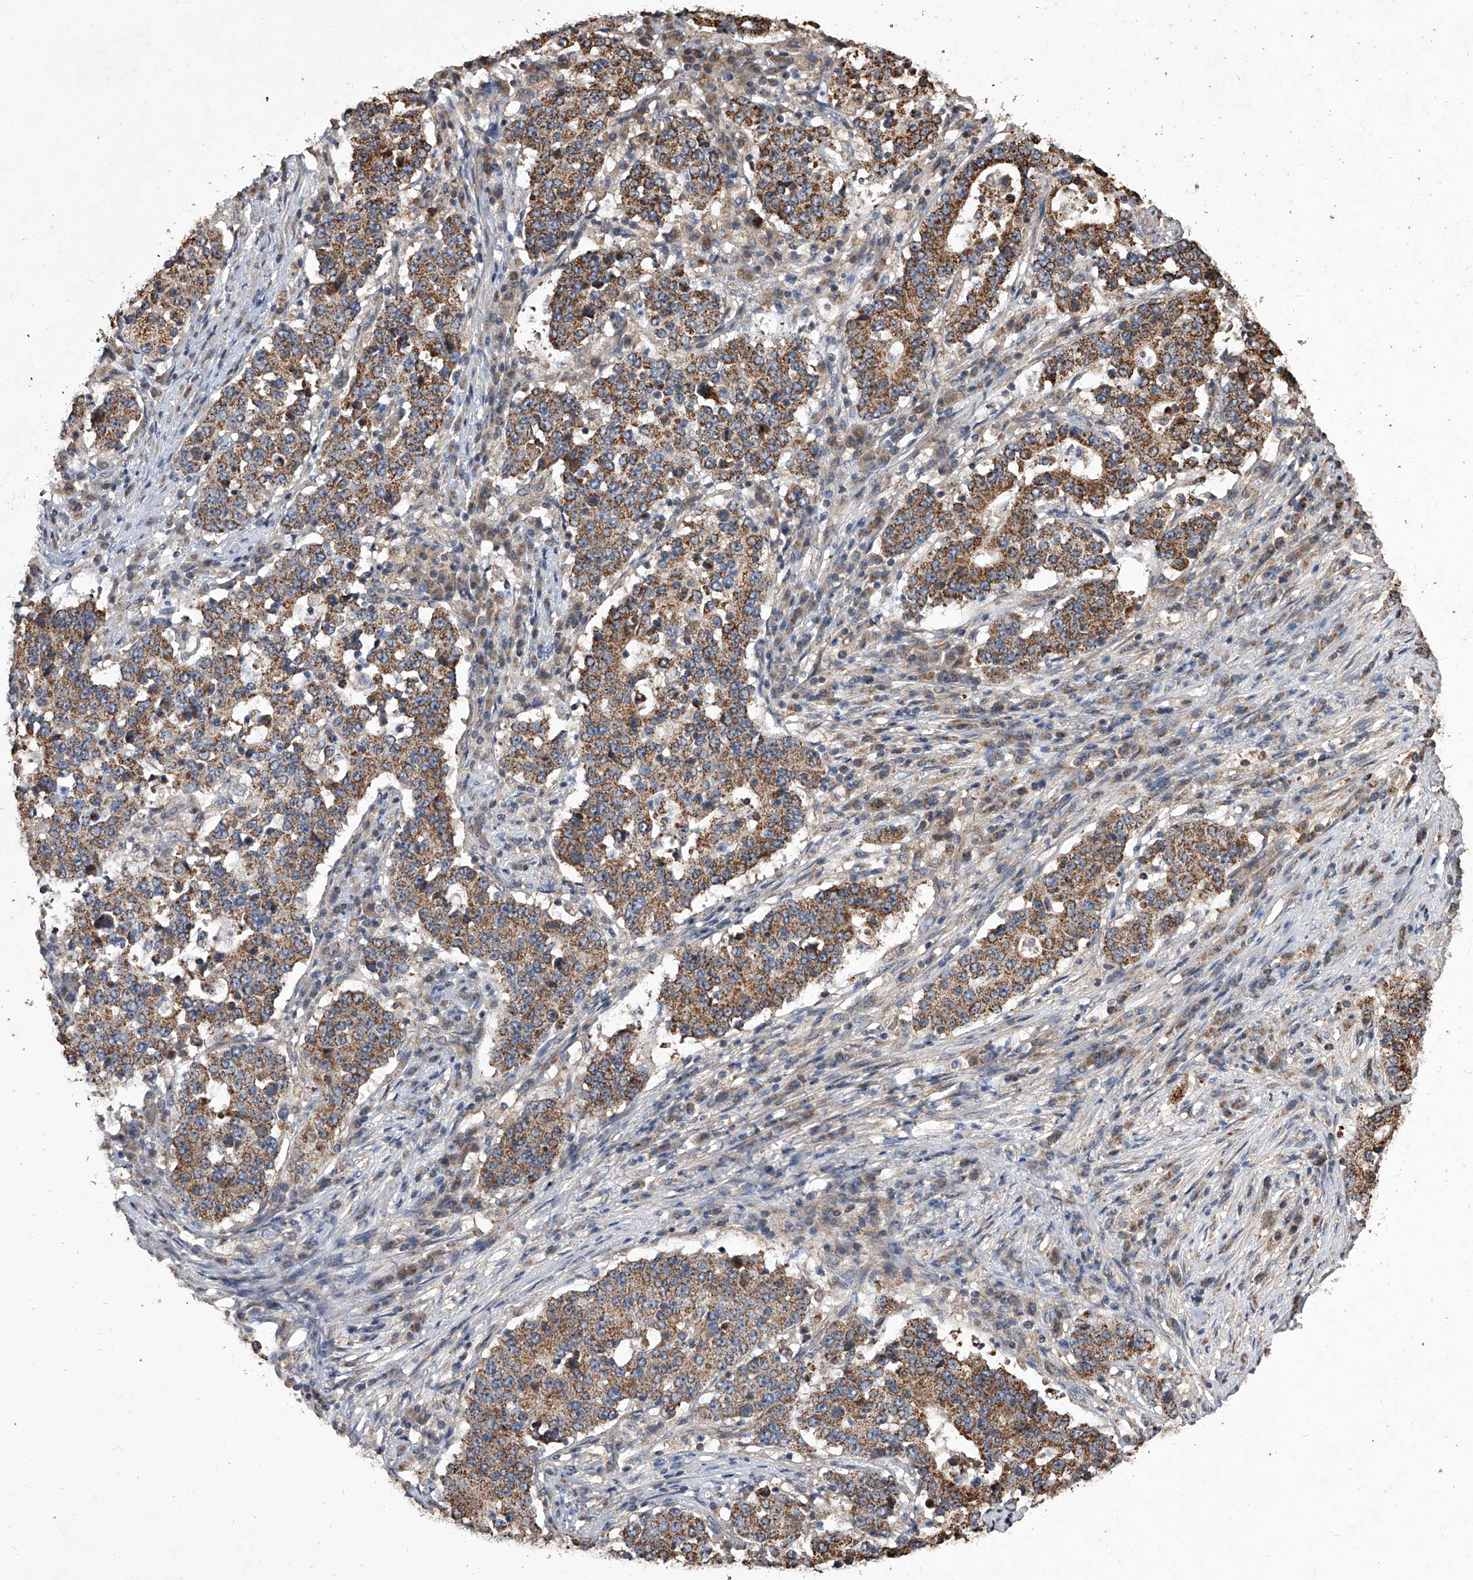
{"staining": {"intensity": "moderate", "quantity": ">75%", "location": "cytoplasmic/membranous"}, "tissue": "stomach cancer", "cell_type": "Tumor cells", "image_type": "cancer", "snomed": [{"axis": "morphology", "description": "Adenocarcinoma, NOS"}, {"axis": "topography", "description": "Stomach"}], "caption": "Protein staining demonstrates moderate cytoplasmic/membranous expression in about >75% of tumor cells in stomach adenocarcinoma.", "gene": "LTV1", "patient": {"sex": "male", "age": 59}}